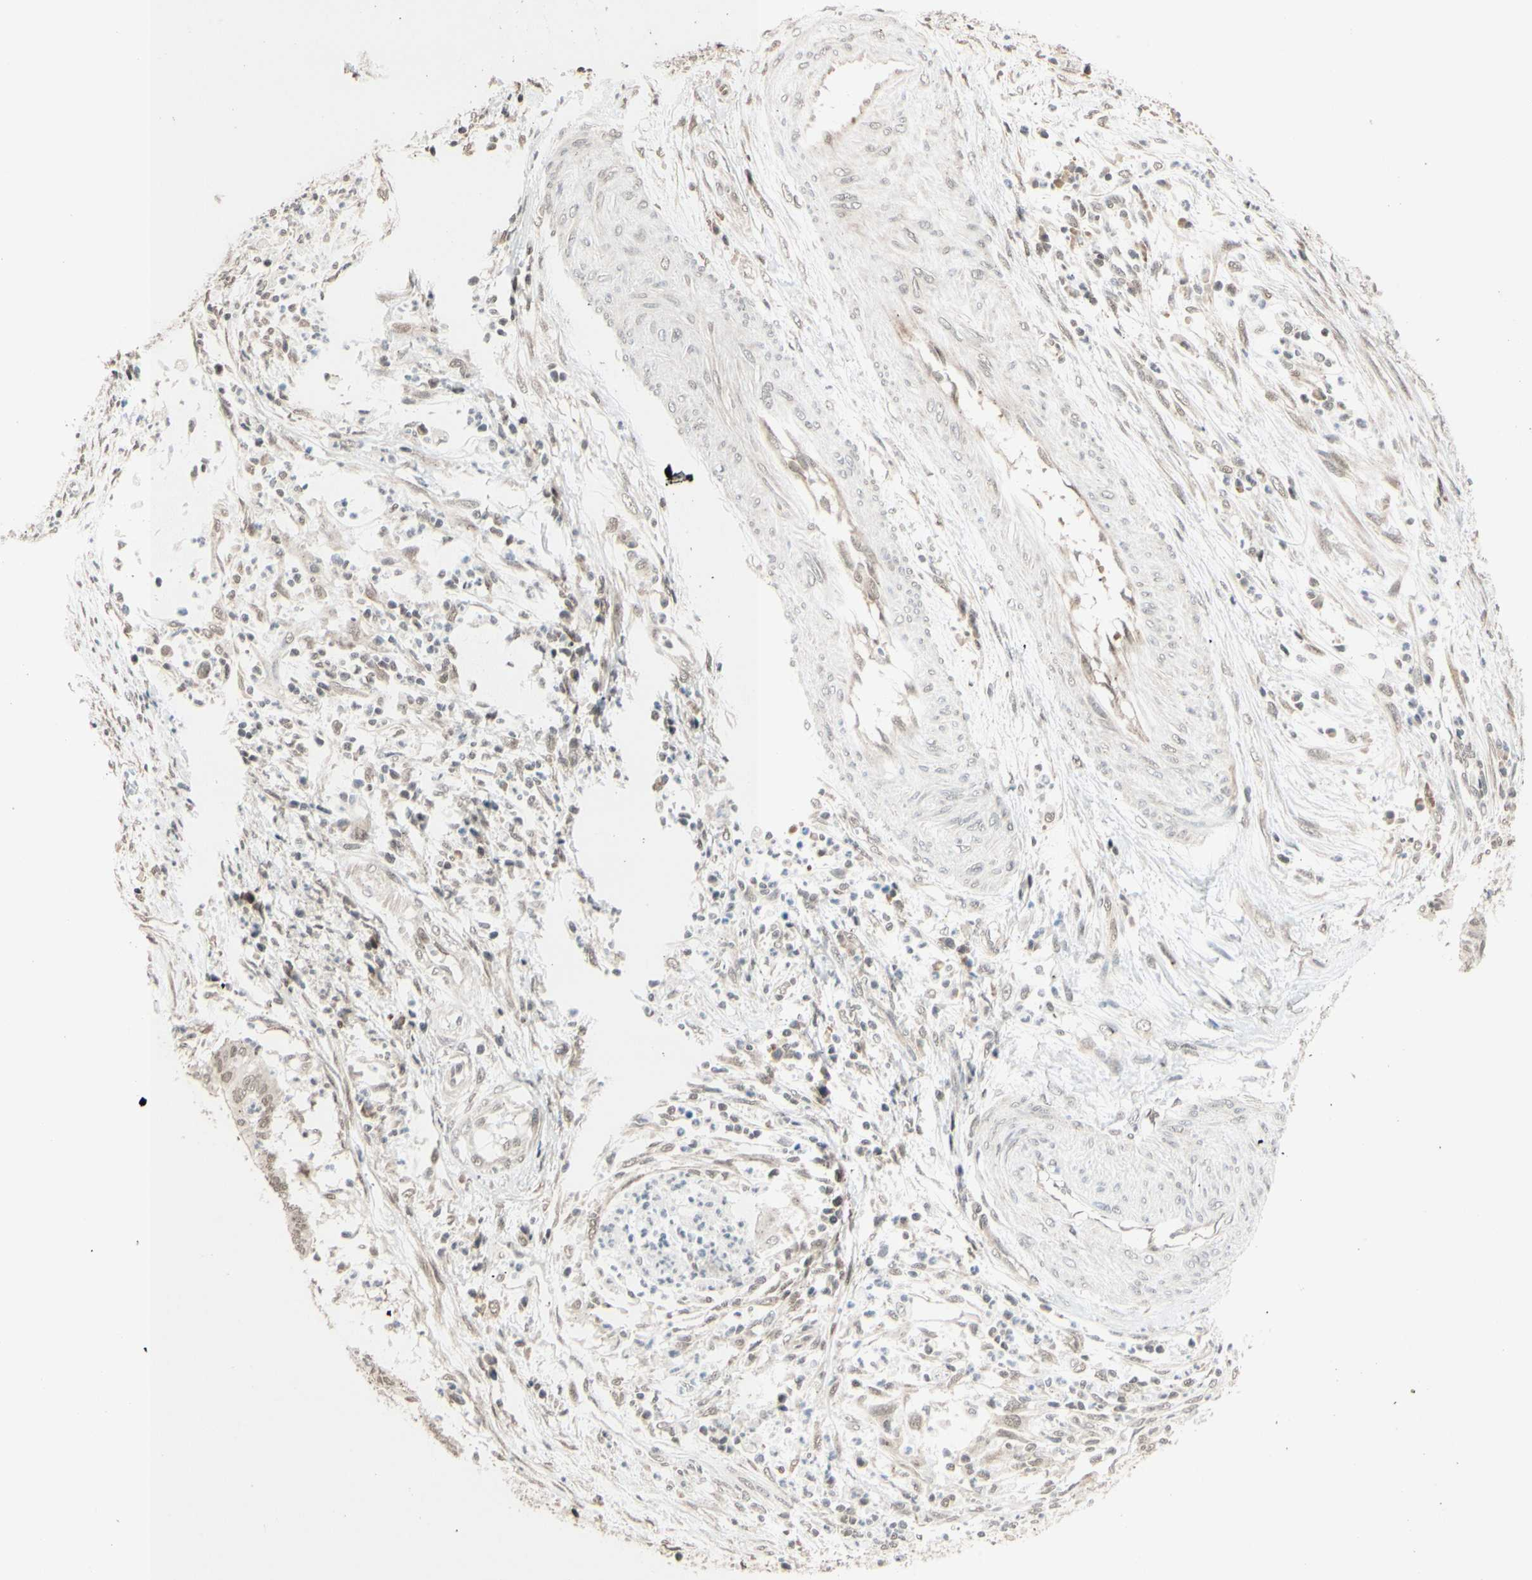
{"staining": {"intensity": "weak", "quantity": ">75%", "location": "cytoplasmic/membranous,nuclear"}, "tissue": "cervical cancer", "cell_type": "Tumor cells", "image_type": "cancer", "snomed": [{"axis": "morphology", "description": "Adenocarcinoma, NOS"}, {"axis": "topography", "description": "Cervix"}], "caption": "DAB immunohistochemical staining of adenocarcinoma (cervical) reveals weak cytoplasmic/membranous and nuclear protein expression in about >75% of tumor cells. Using DAB (brown) and hematoxylin (blue) stains, captured at high magnification using brightfield microscopy.", "gene": "BRMS1", "patient": {"sex": "female", "age": 36}}